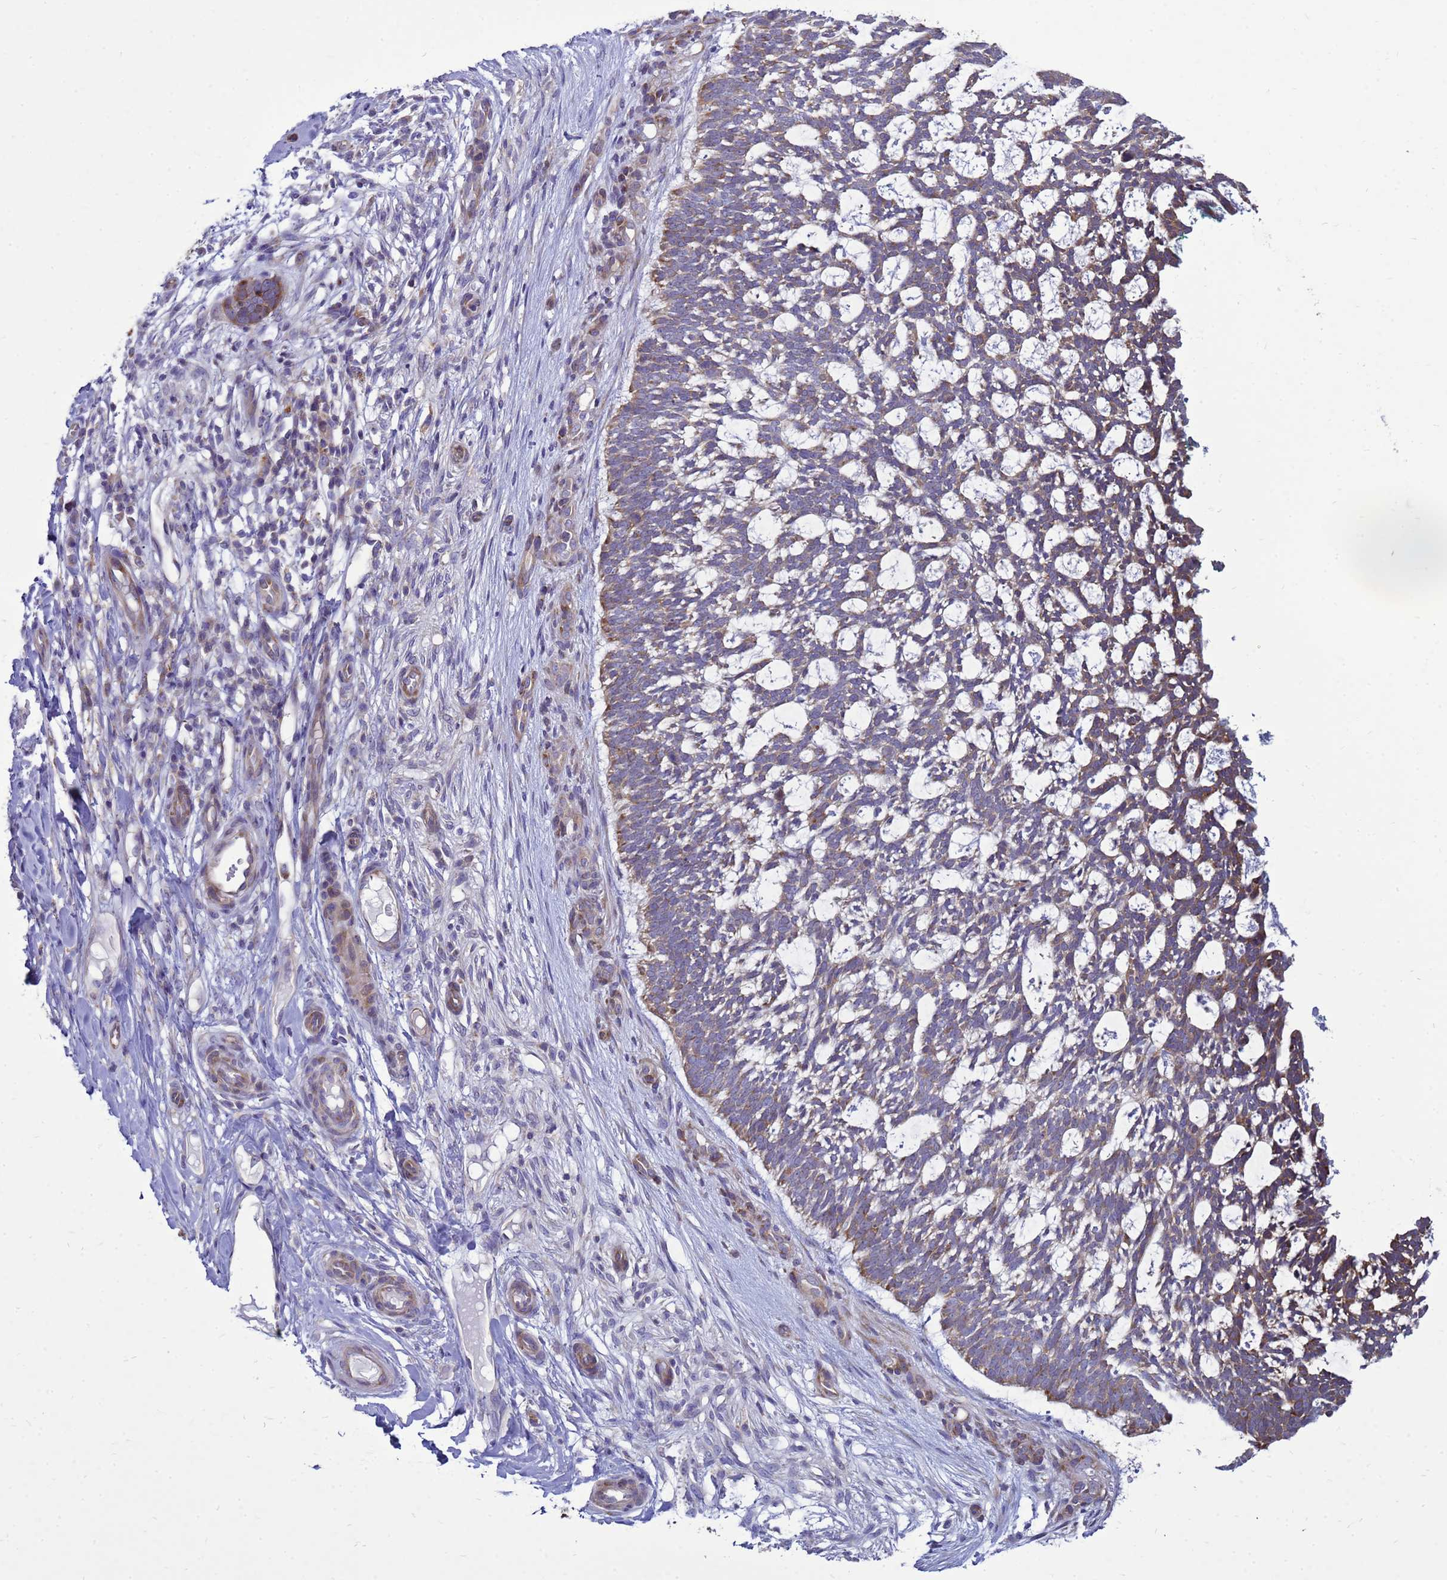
{"staining": {"intensity": "weak", "quantity": ">75%", "location": "cytoplasmic/membranous"}, "tissue": "skin cancer", "cell_type": "Tumor cells", "image_type": "cancer", "snomed": [{"axis": "morphology", "description": "Basal cell carcinoma"}, {"axis": "topography", "description": "Skin"}], "caption": "Immunohistochemical staining of human skin cancer (basal cell carcinoma) demonstrates low levels of weak cytoplasmic/membranous positivity in about >75% of tumor cells.", "gene": "MON1B", "patient": {"sex": "male", "age": 88}}